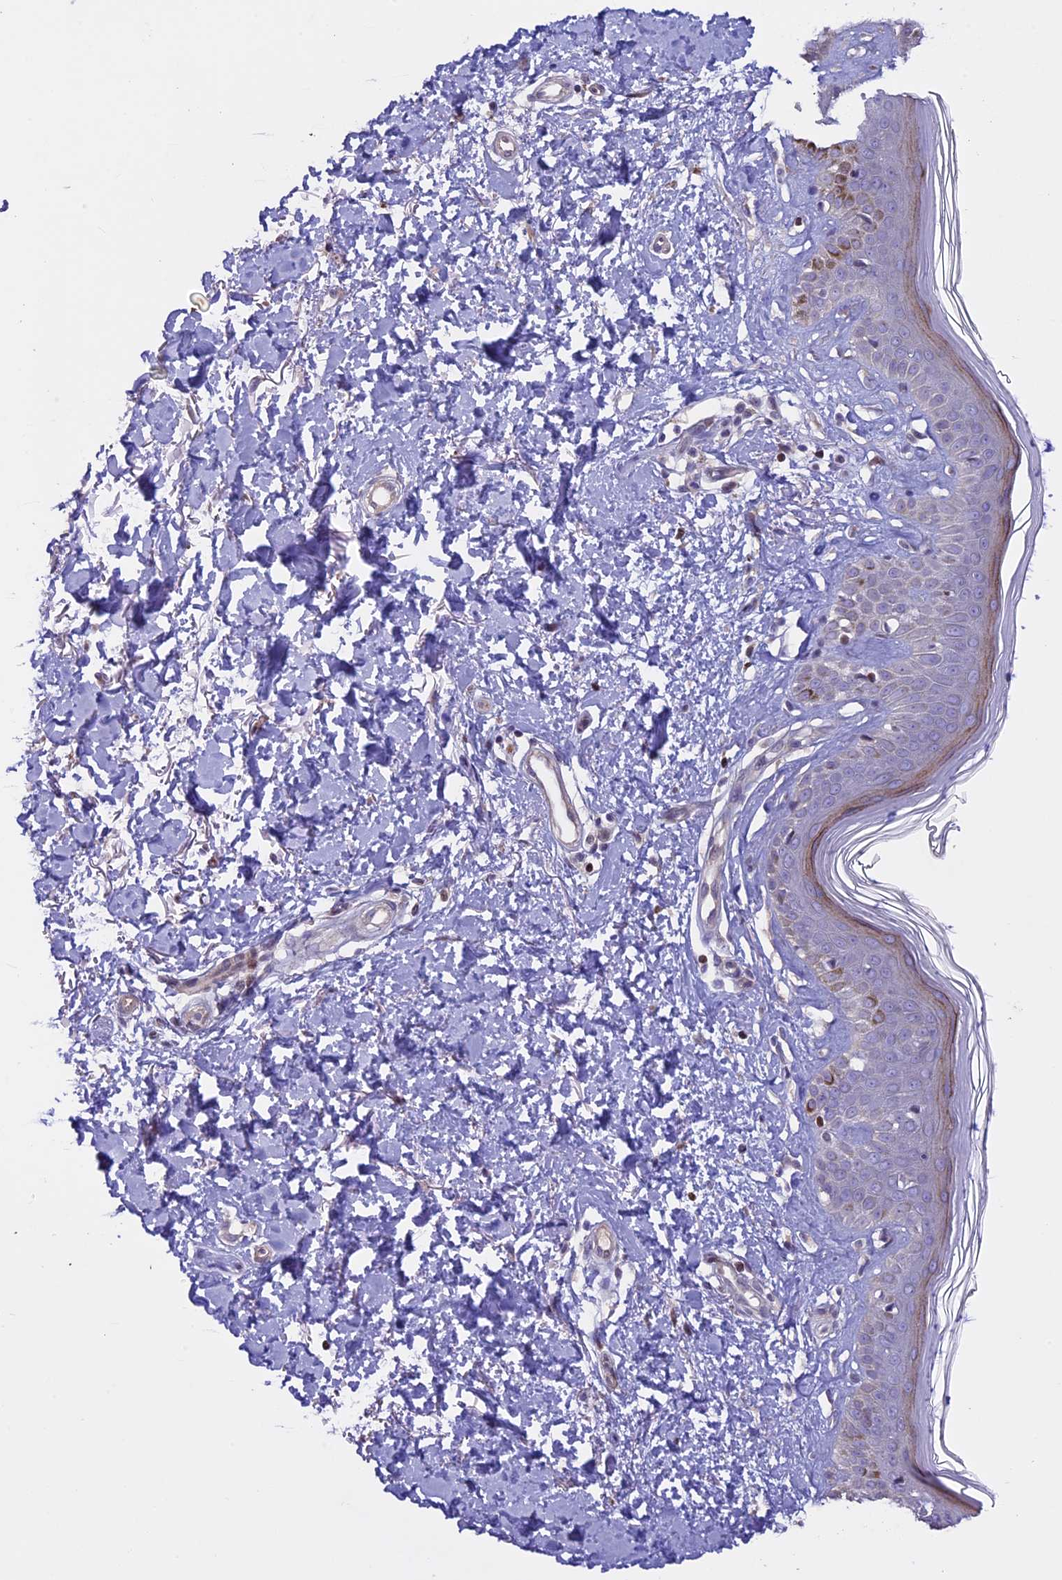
{"staining": {"intensity": "negative", "quantity": "none", "location": "none"}, "tissue": "skin", "cell_type": "Fibroblasts", "image_type": "normal", "snomed": [{"axis": "morphology", "description": "Normal tissue, NOS"}, {"axis": "topography", "description": "Skin"}], "caption": "Immunohistochemistry (IHC) histopathology image of normal skin stained for a protein (brown), which demonstrates no expression in fibroblasts.", "gene": "MAN2C1", "patient": {"sex": "female", "age": 64}}